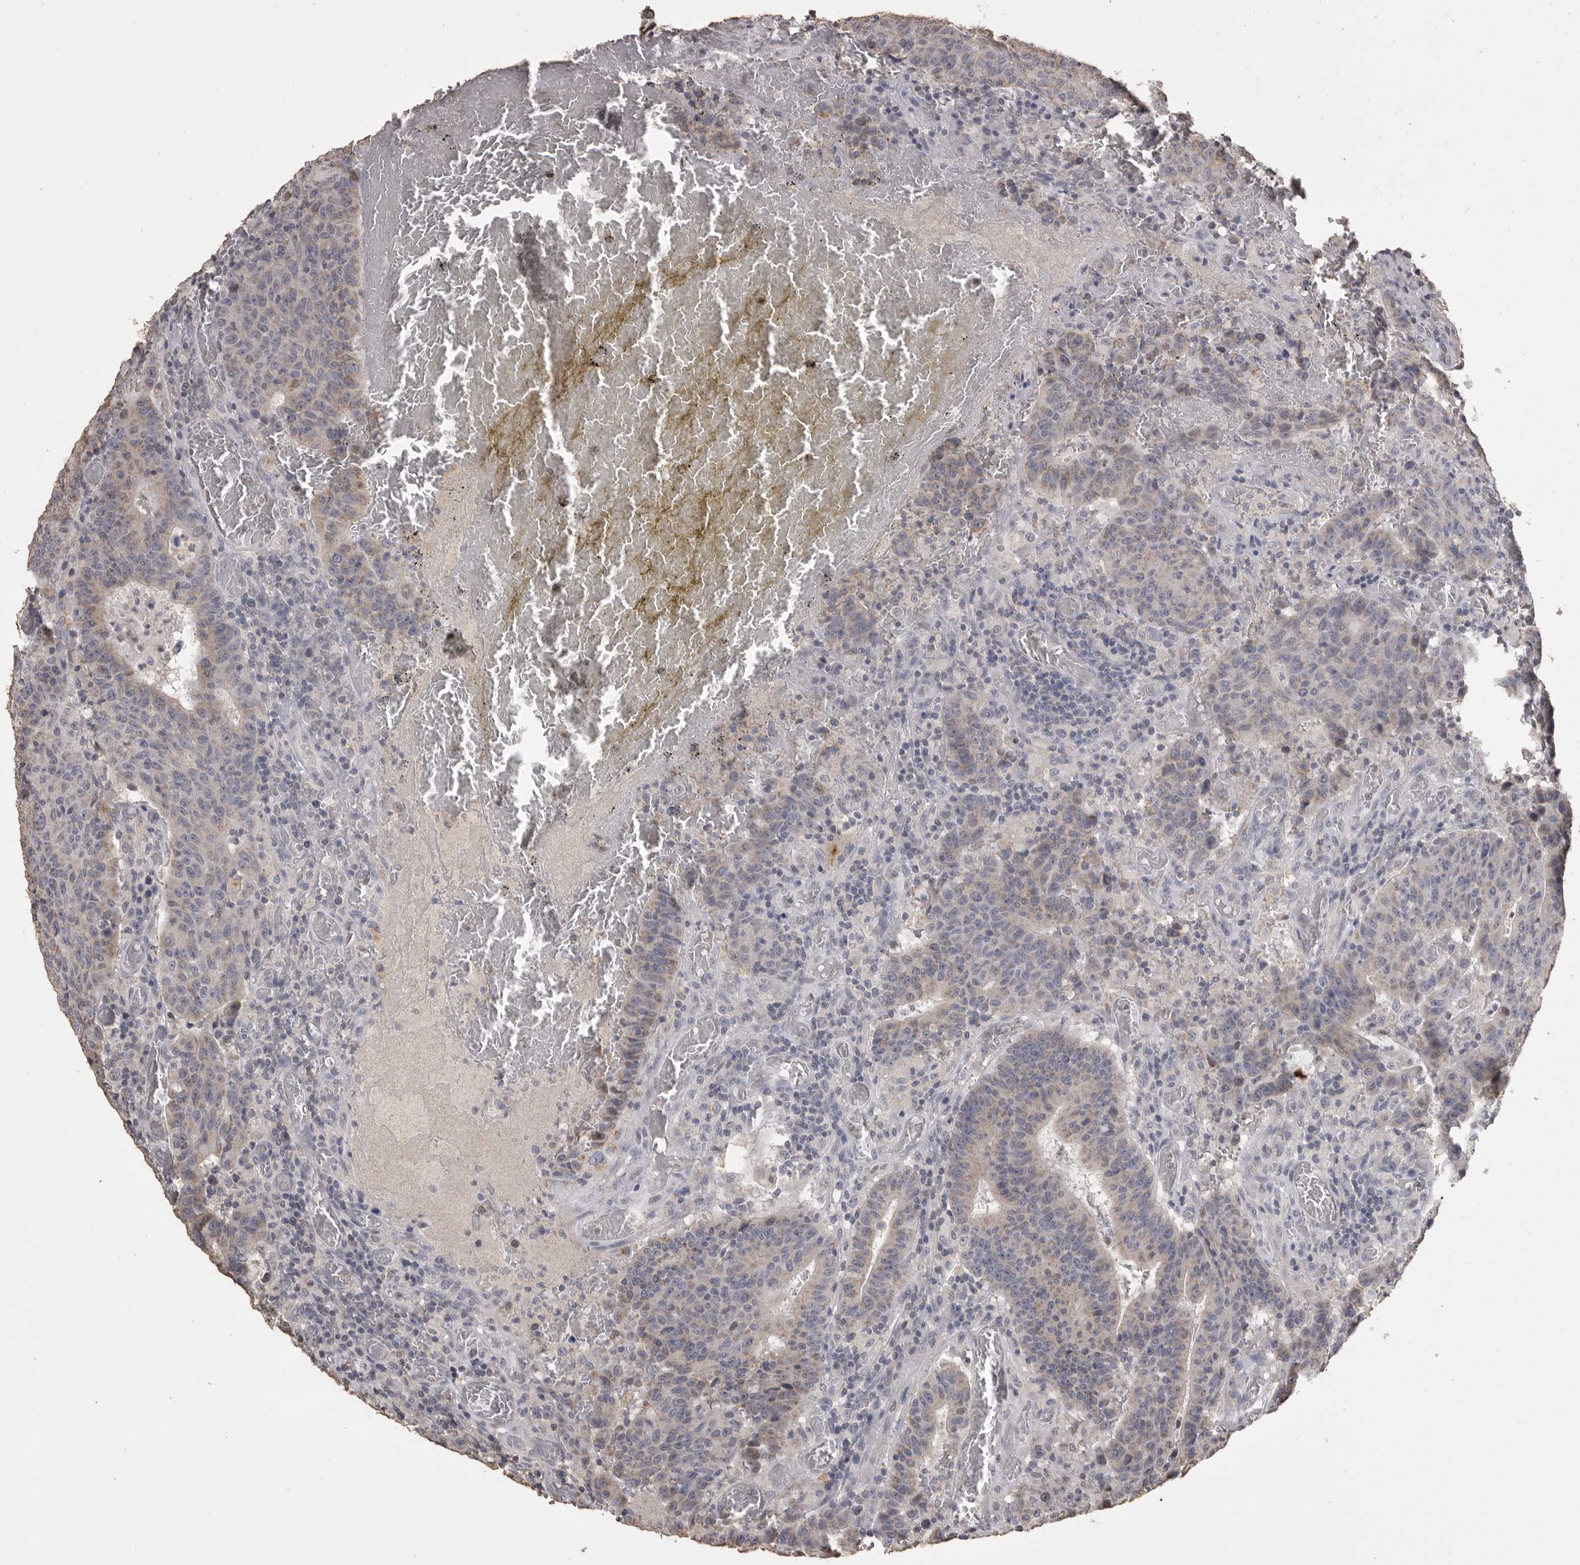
{"staining": {"intensity": "weak", "quantity": ">75%", "location": "cytoplasmic/membranous"}, "tissue": "colorectal cancer", "cell_type": "Tumor cells", "image_type": "cancer", "snomed": [{"axis": "morphology", "description": "Adenocarcinoma, NOS"}, {"axis": "topography", "description": "Colon"}], "caption": "The immunohistochemical stain shows weak cytoplasmic/membranous staining in tumor cells of colorectal cancer (adenocarcinoma) tissue.", "gene": "MMP7", "patient": {"sex": "female", "age": 75}}